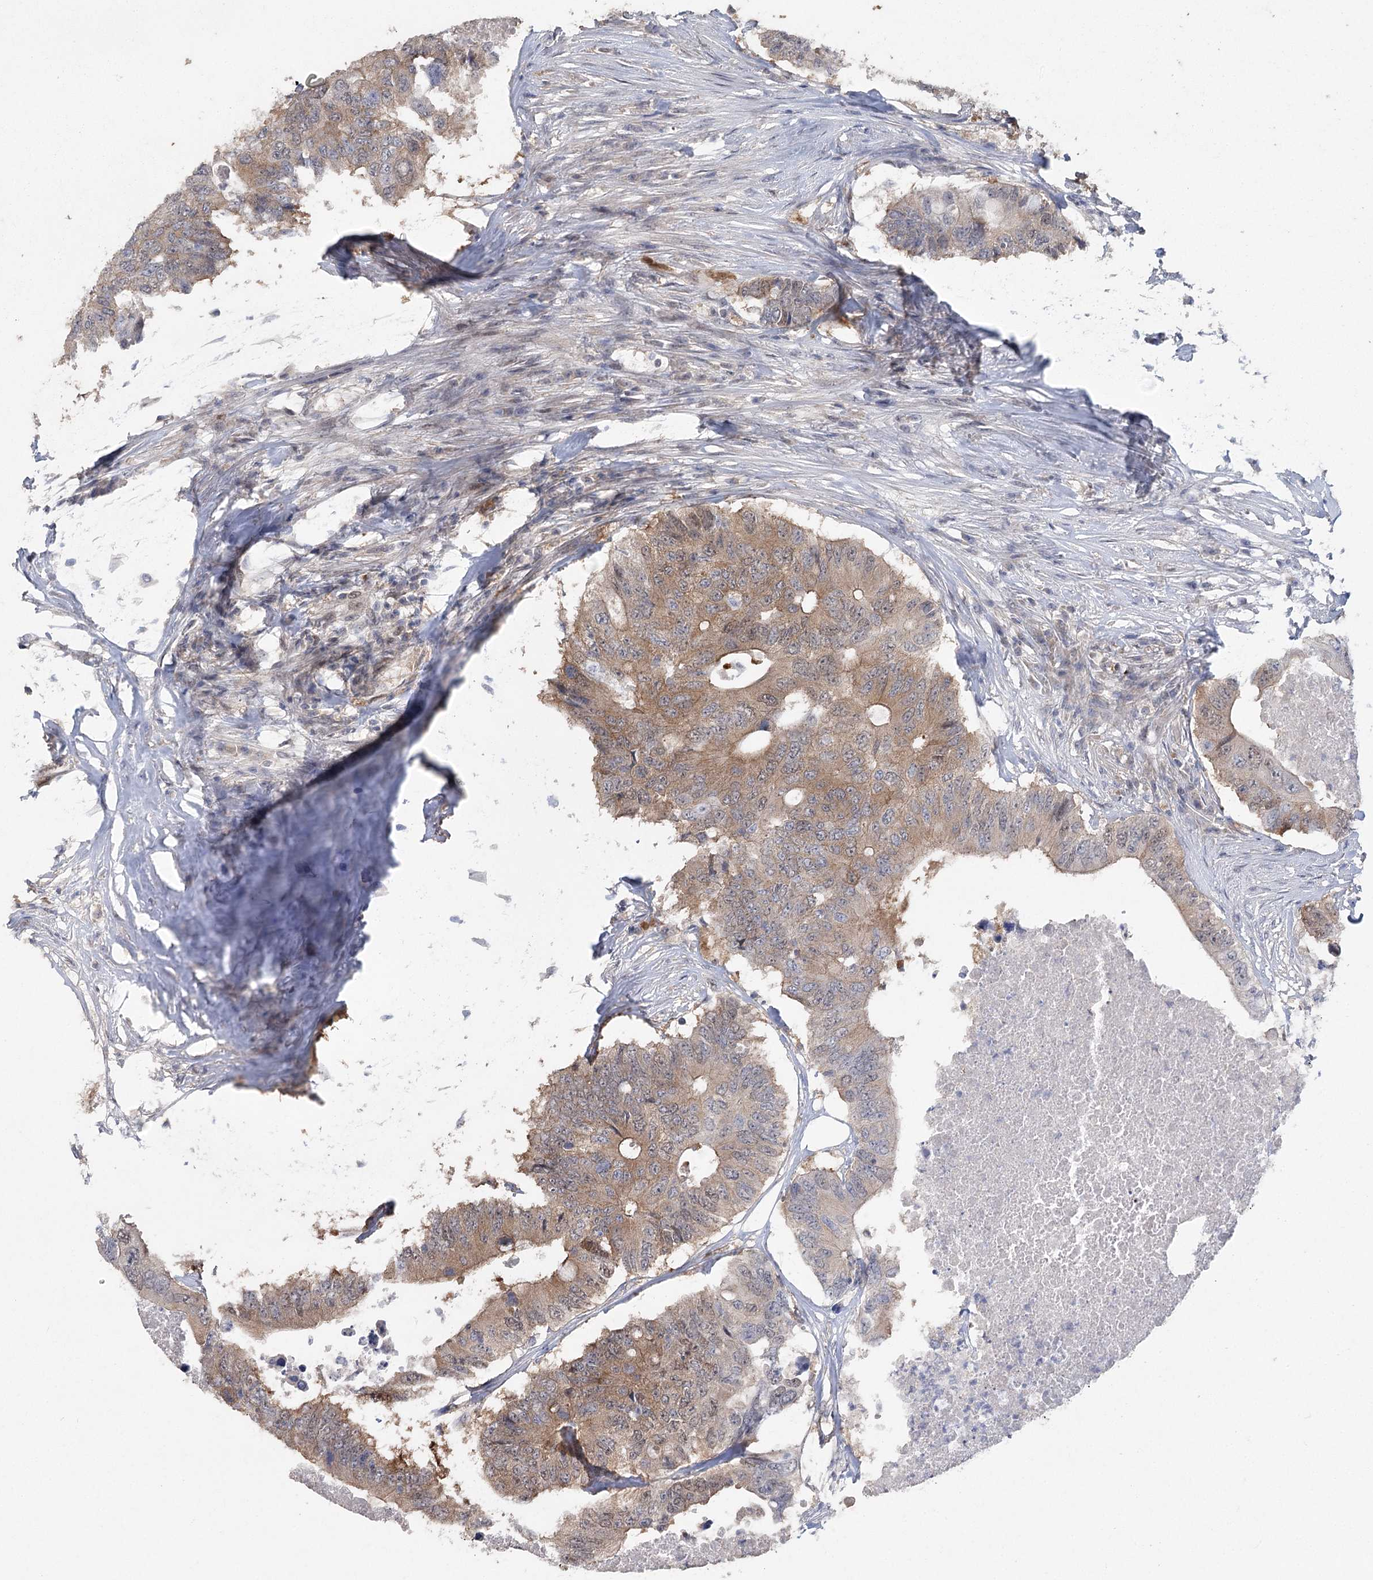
{"staining": {"intensity": "moderate", "quantity": ">75%", "location": "cytoplasmic/membranous"}, "tissue": "colorectal cancer", "cell_type": "Tumor cells", "image_type": "cancer", "snomed": [{"axis": "morphology", "description": "Adenocarcinoma, NOS"}, {"axis": "topography", "description": "Colon"}], "caption": "Immunohistochemistry (IHC) (DAB) staining of human adenocarcinoma (colorectal) displays moderate cytoplasmic/membranous protein positivity in approximately >75% of tumor cells.", "gene": "MAP3K13", "patient": {"sex": "male", "age": 71}}